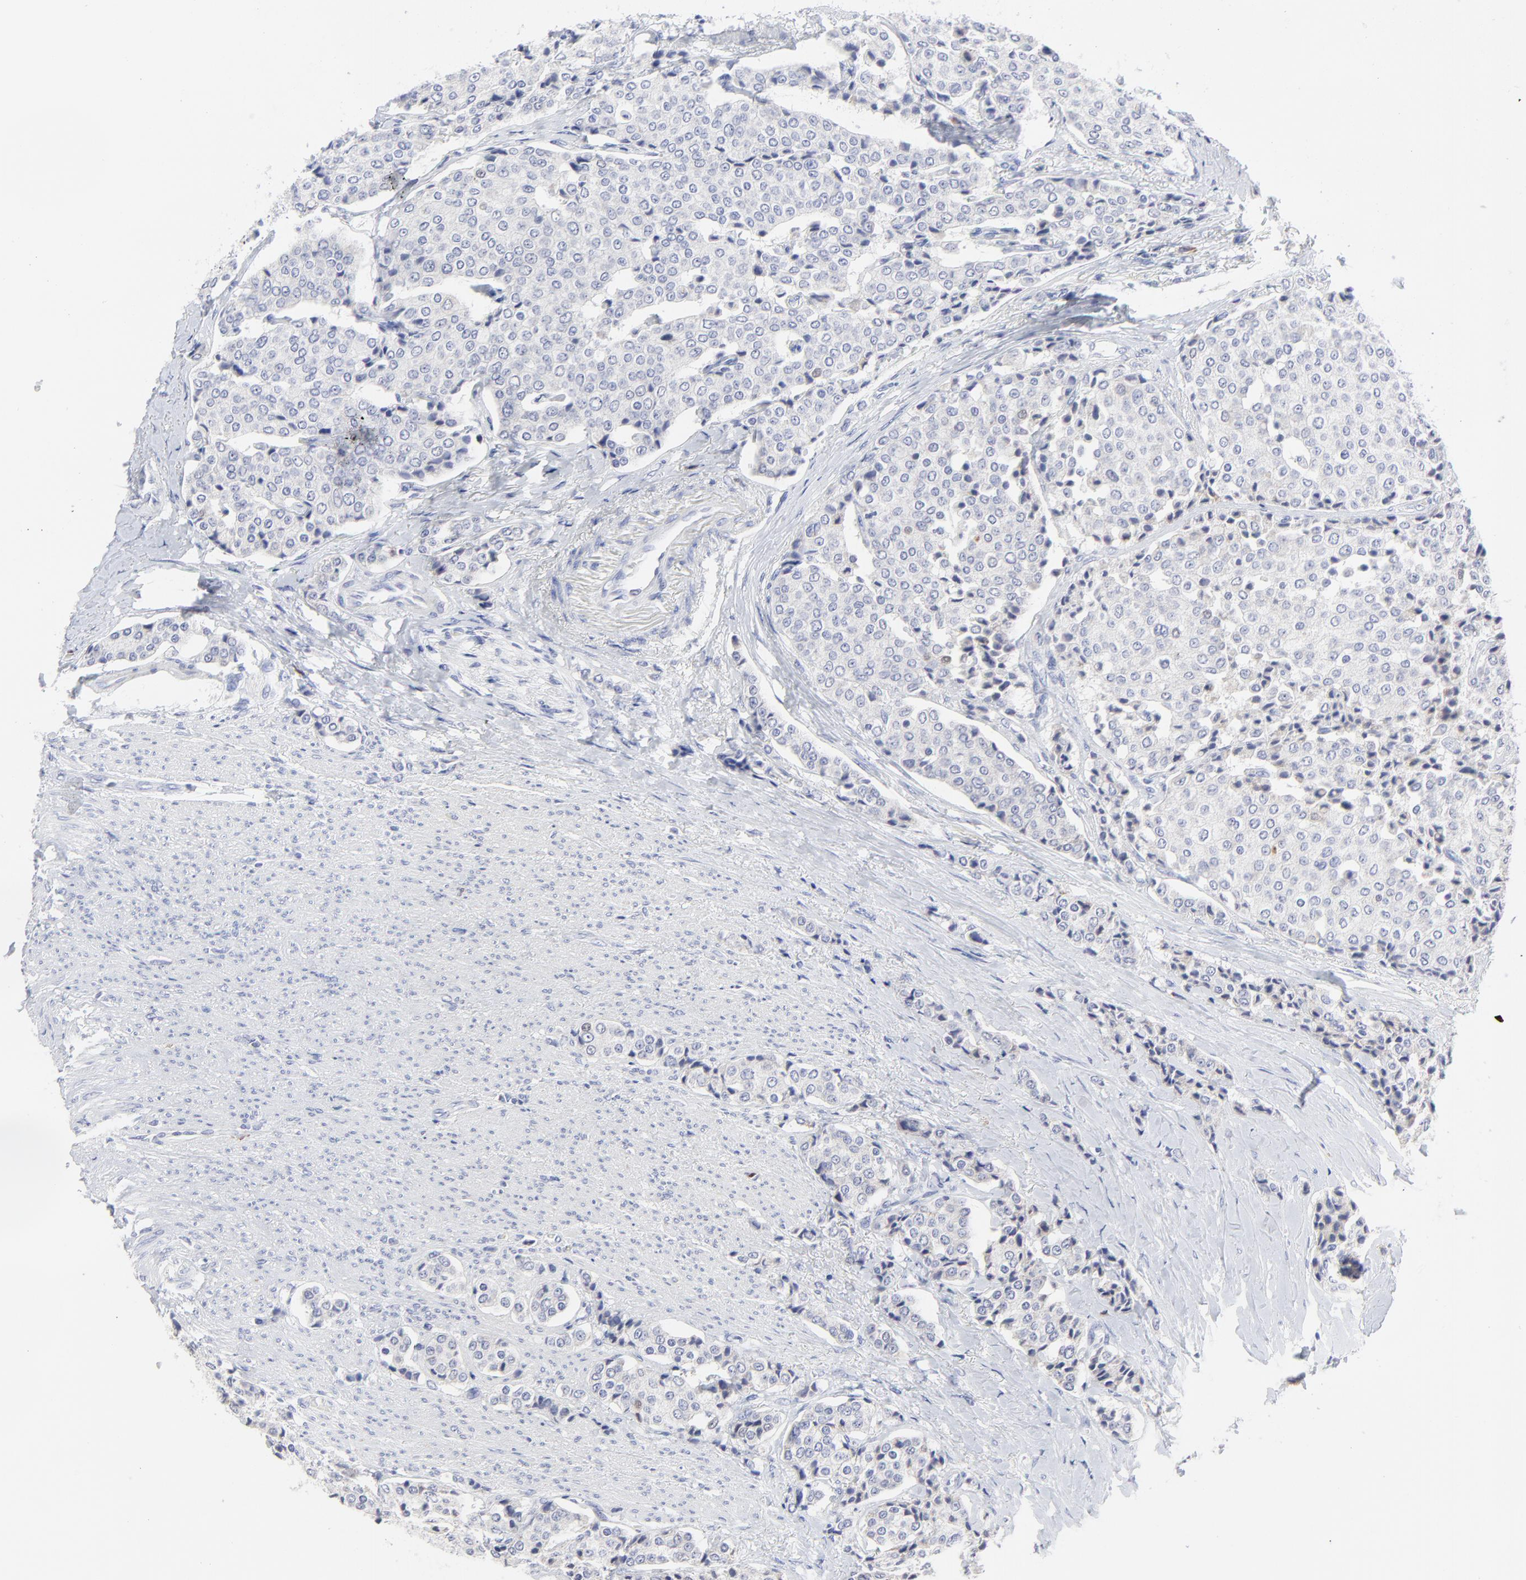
{"staining": {"intensity": "negative", "quantity": "none", "location": "none"}, "tissue": "carcinoid", "cell_type": "Tumor cells", "image_type": "cancer", "snomed": [{"axis": "morphology", "description": "Carcinoid, malignant, NOS"}, {"axis": "topography", "description": "Colon"}], "caption": "Immunohistochemical staining of human carcinoid (malignant) displays no significant staining in tumor cells.", "gene": "NCAPH", "patient": {"sex": "female", "age": 61}}